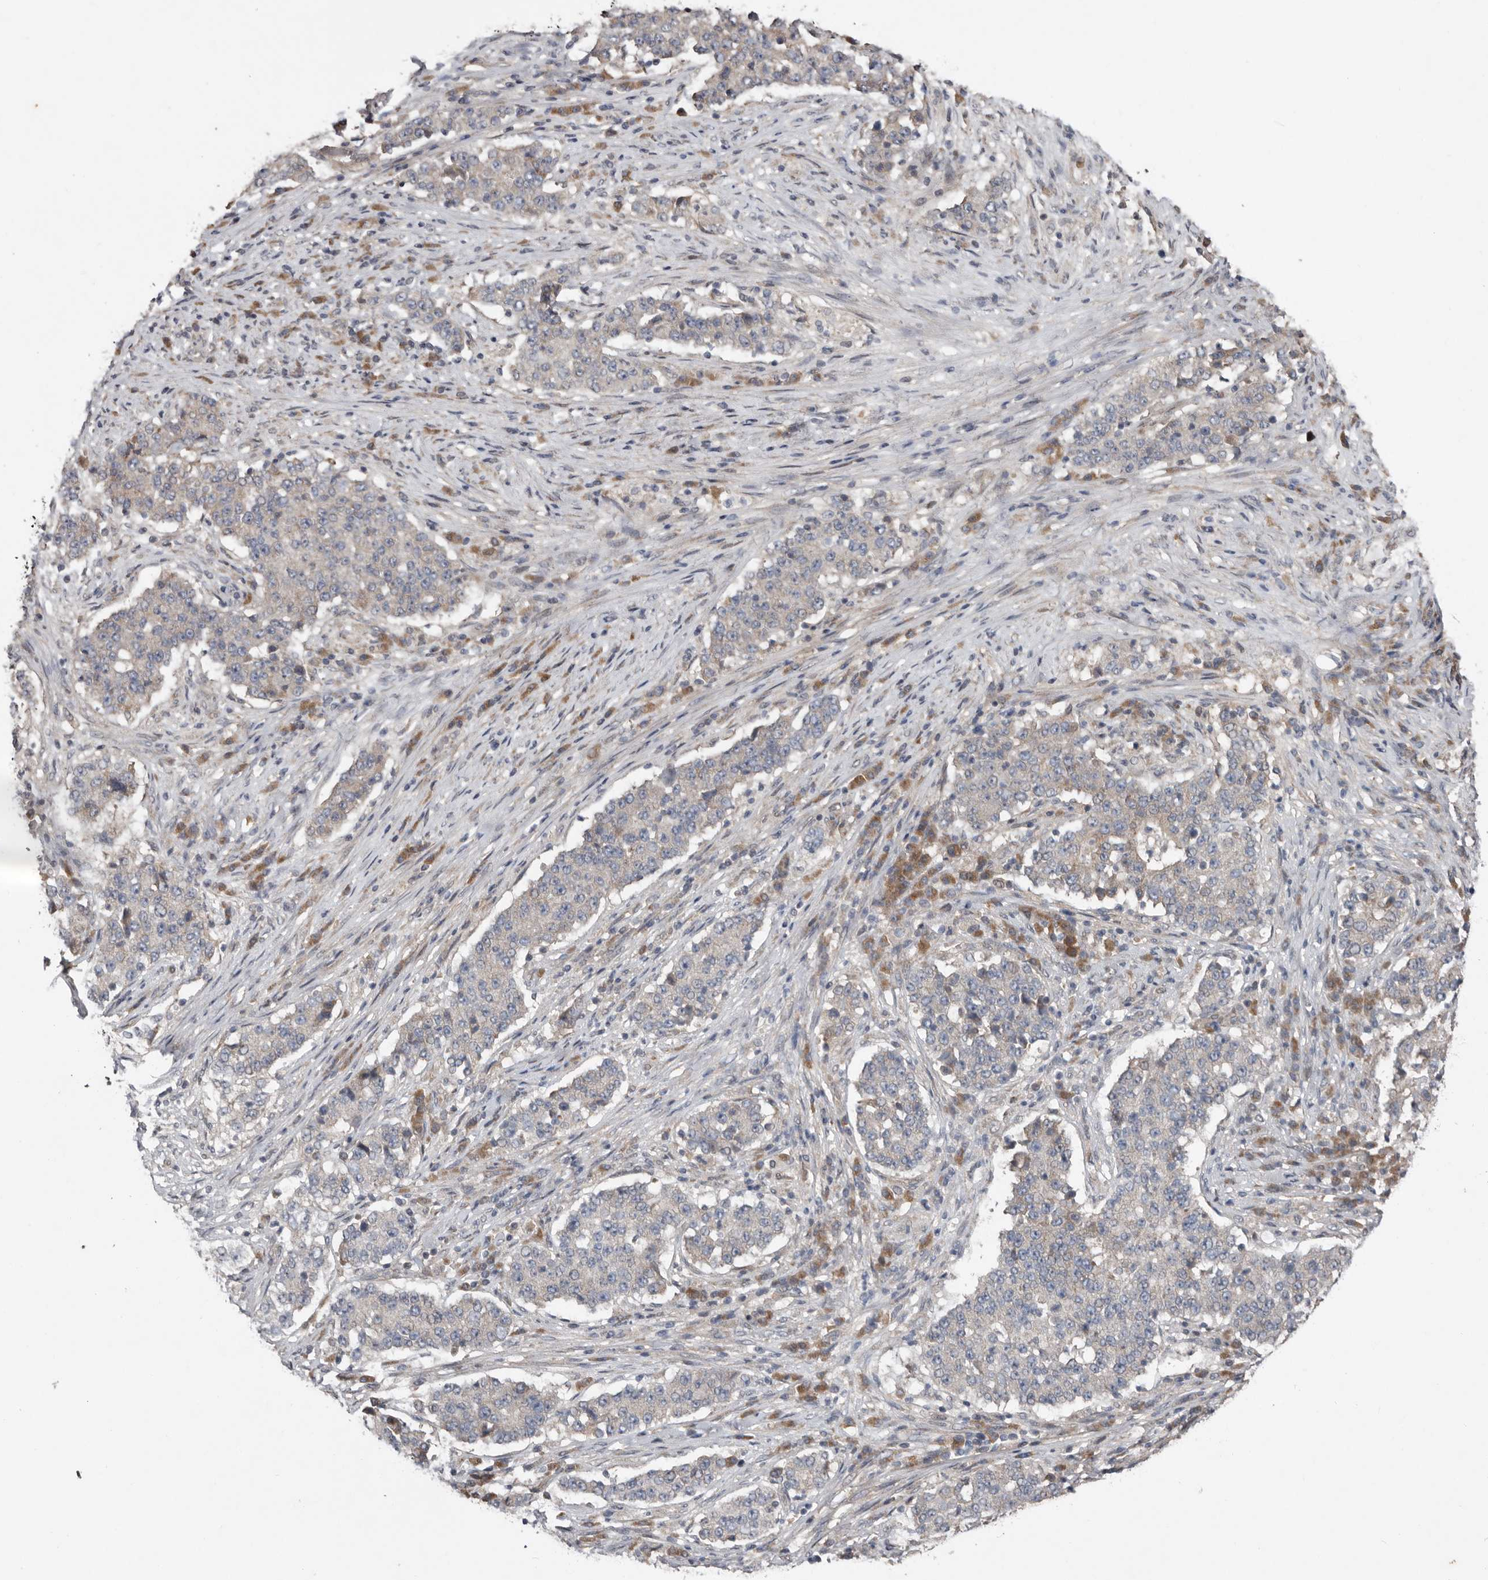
{"staining": {"intensity": "negative", "quantity": "none", "location": "none"}, "tissue": "stomach cancer", "cell_type": "Tumor cells", "image_type": "cancer", "snomed": [{"axis": "morphology", "description": "Adenocarcinoma, NOS"}, {"axis": "topography", "description": "Stomach"}], "caption": "This photomicrograph is of adenocarcinoma (stomach) stained with immunohistochemistry (IHC) to label a protein in brown with the nuclei are counter-stained blue. There is no positivity in tumor cells.", "gene": "CHML", "patient": {"sex": "male", "age": 59}}